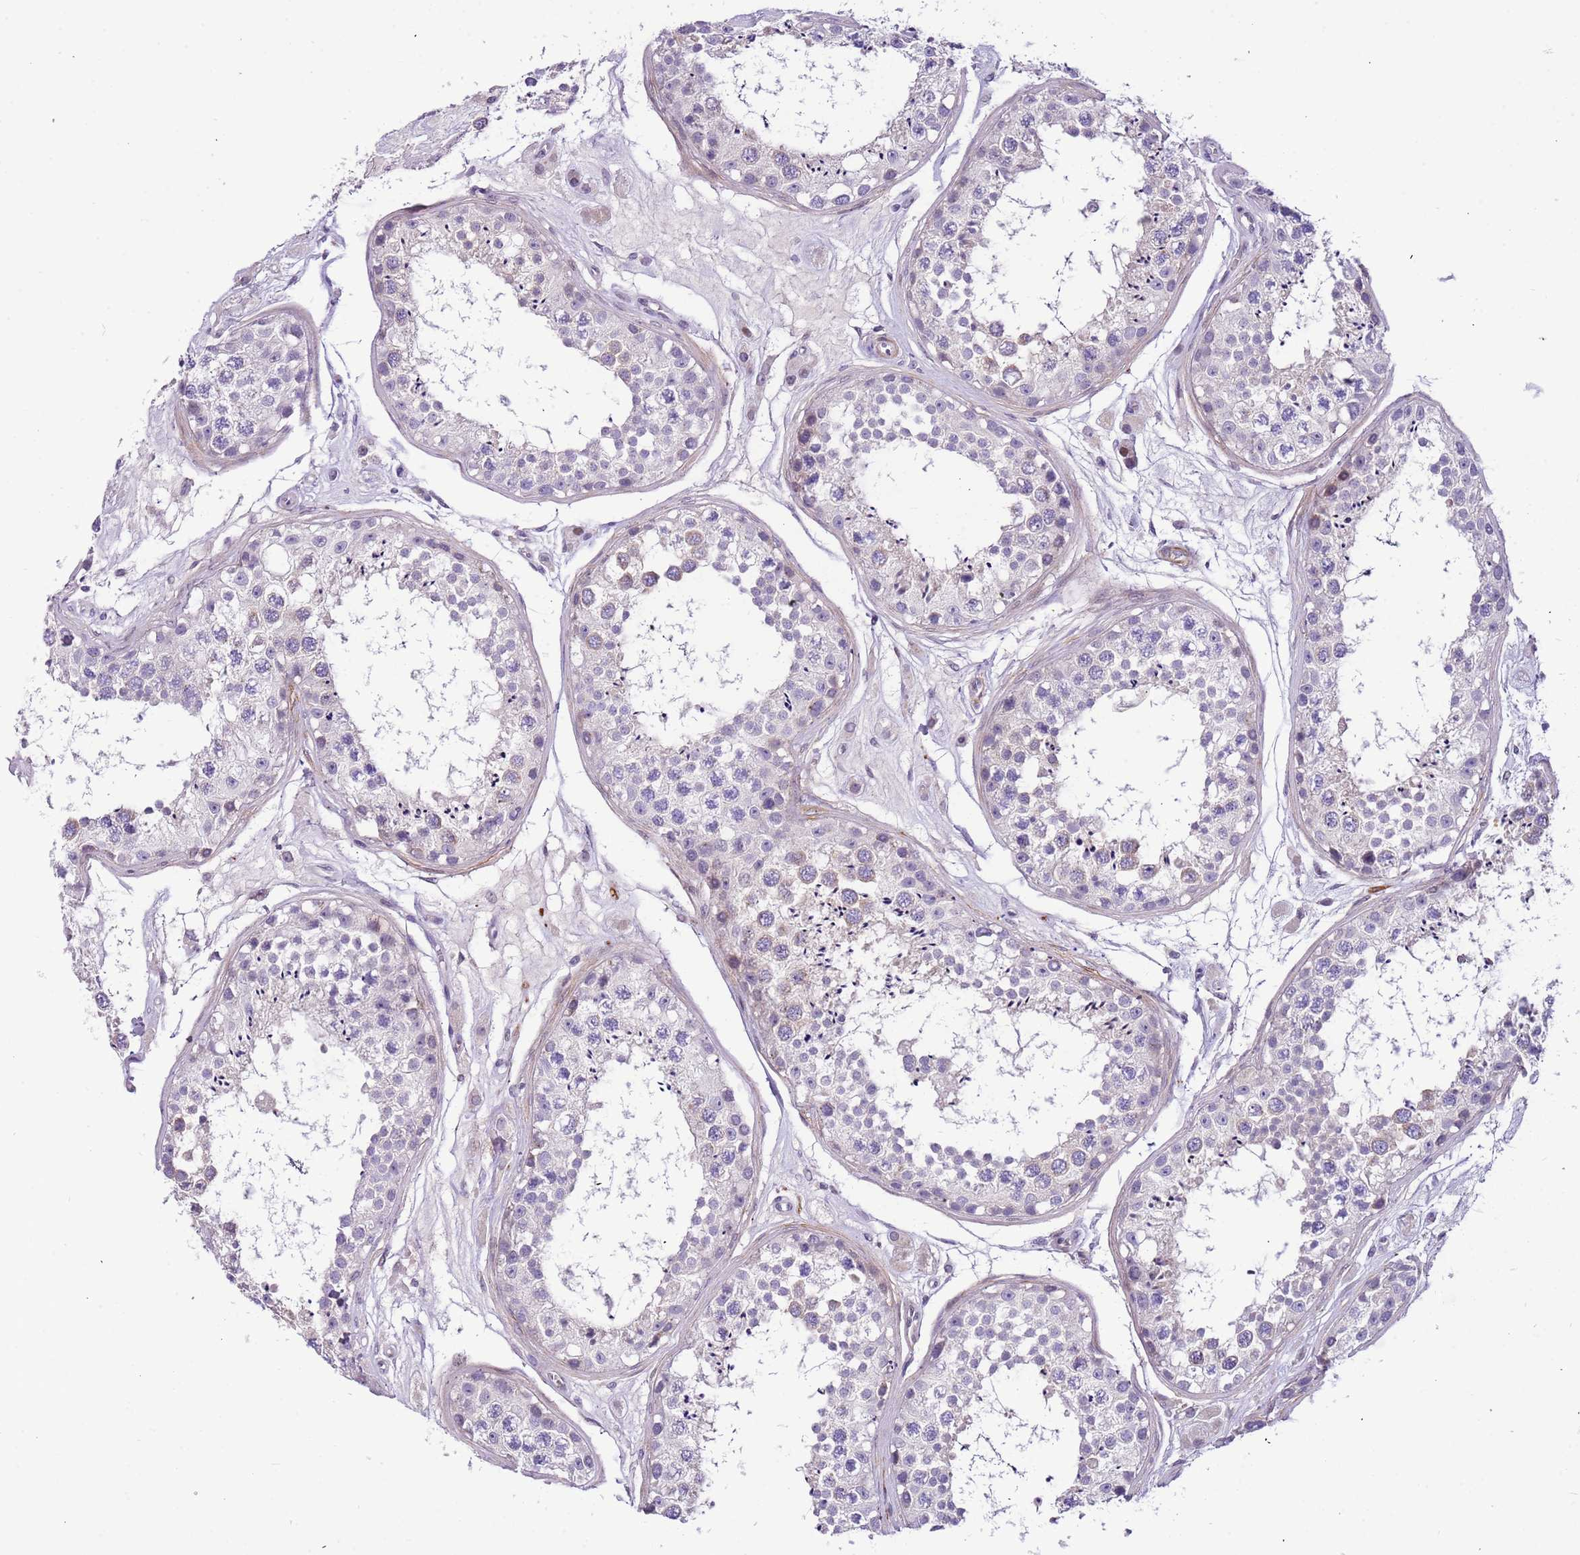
{"staining": {"intensity": "weak", "quantity": "<25%", "location": "cytoplasmic/membranous"}, "tissue": "testis", "cell_type": "Cells in seminiferous ducts", "image_type": "normal", "snomed": [{"axis": "morphology", "description": "Normal tissue, NOS"}, {"axis": "topography", "description": "Testis"}], "caption": "DAB immunohistochemical staining of benign human testis displays no significant expression in cells in seminiferous ducts. (IHC, brightfield microscopy, high magnification).", "gene": "PLEKHH1", "patient": {"sex": "male", "age": 25}}